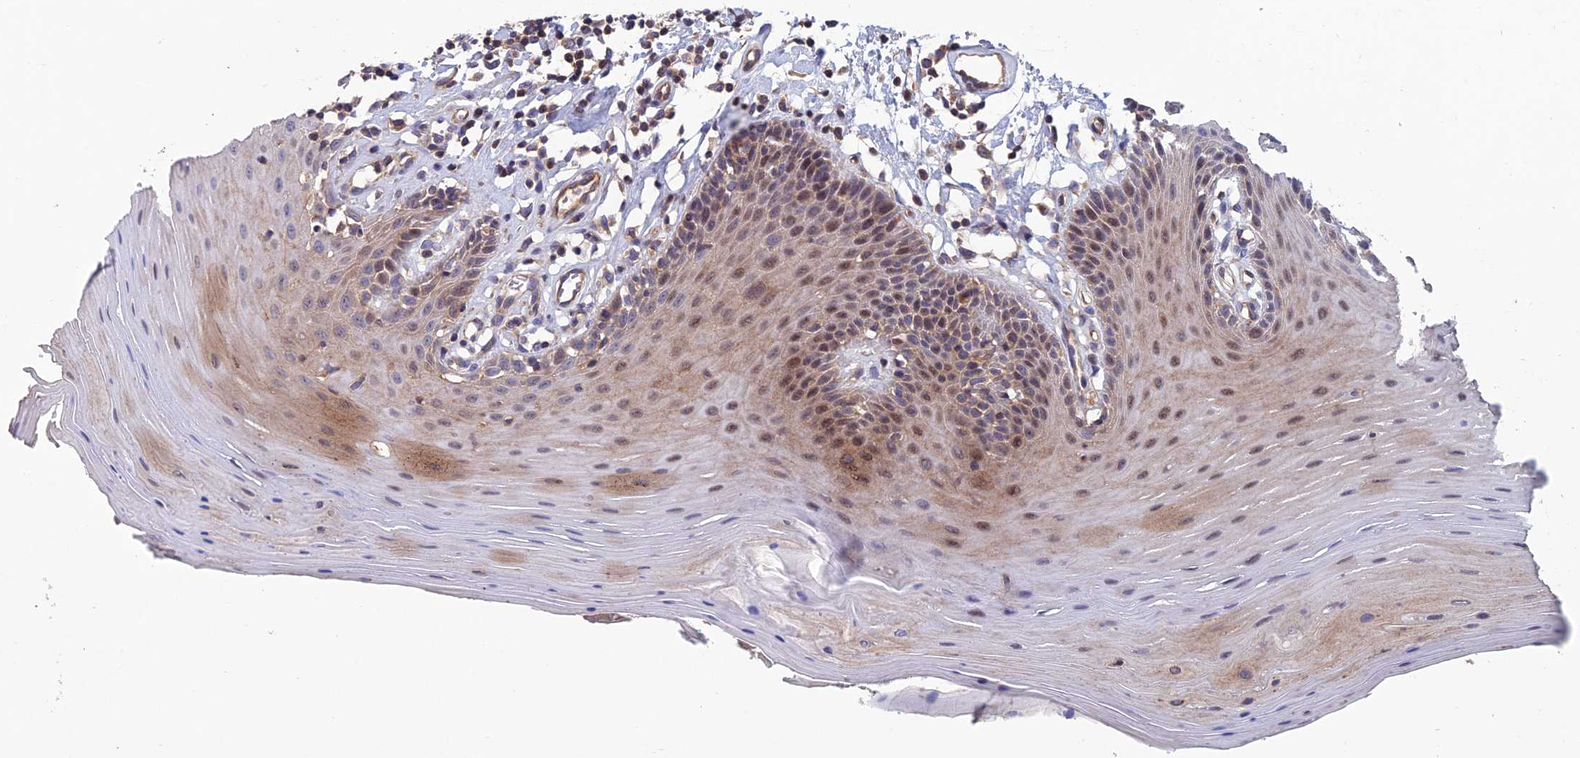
{"staining": {"intensity": "moderate", "quantity": "25%-75%", "location": "cytoplasmic/membranous,nuclear"}, "tissue": "oral mucosa", "cell_type": "Squamous epithelial cells", "image_type": "normal", "snomed": [{"axis": "morphology", "description": "Normal tissue, NOS"}, {"axis": "topography", "description": "Skeletal muscle"}, {"axis": "topography", "description": "Oral tissue"}], "caption": "Immunohistochemistry (IHC) (DAB (3,3'-diaminobenzidine)) staining of normal human oral mucosa shows moderate cytoplasmic/membranous,nuclear protein expression in about 25%-75% of squamous epithelial cells.", "gene": "USP37", "patient": {"sex": "male", "age": 58}}